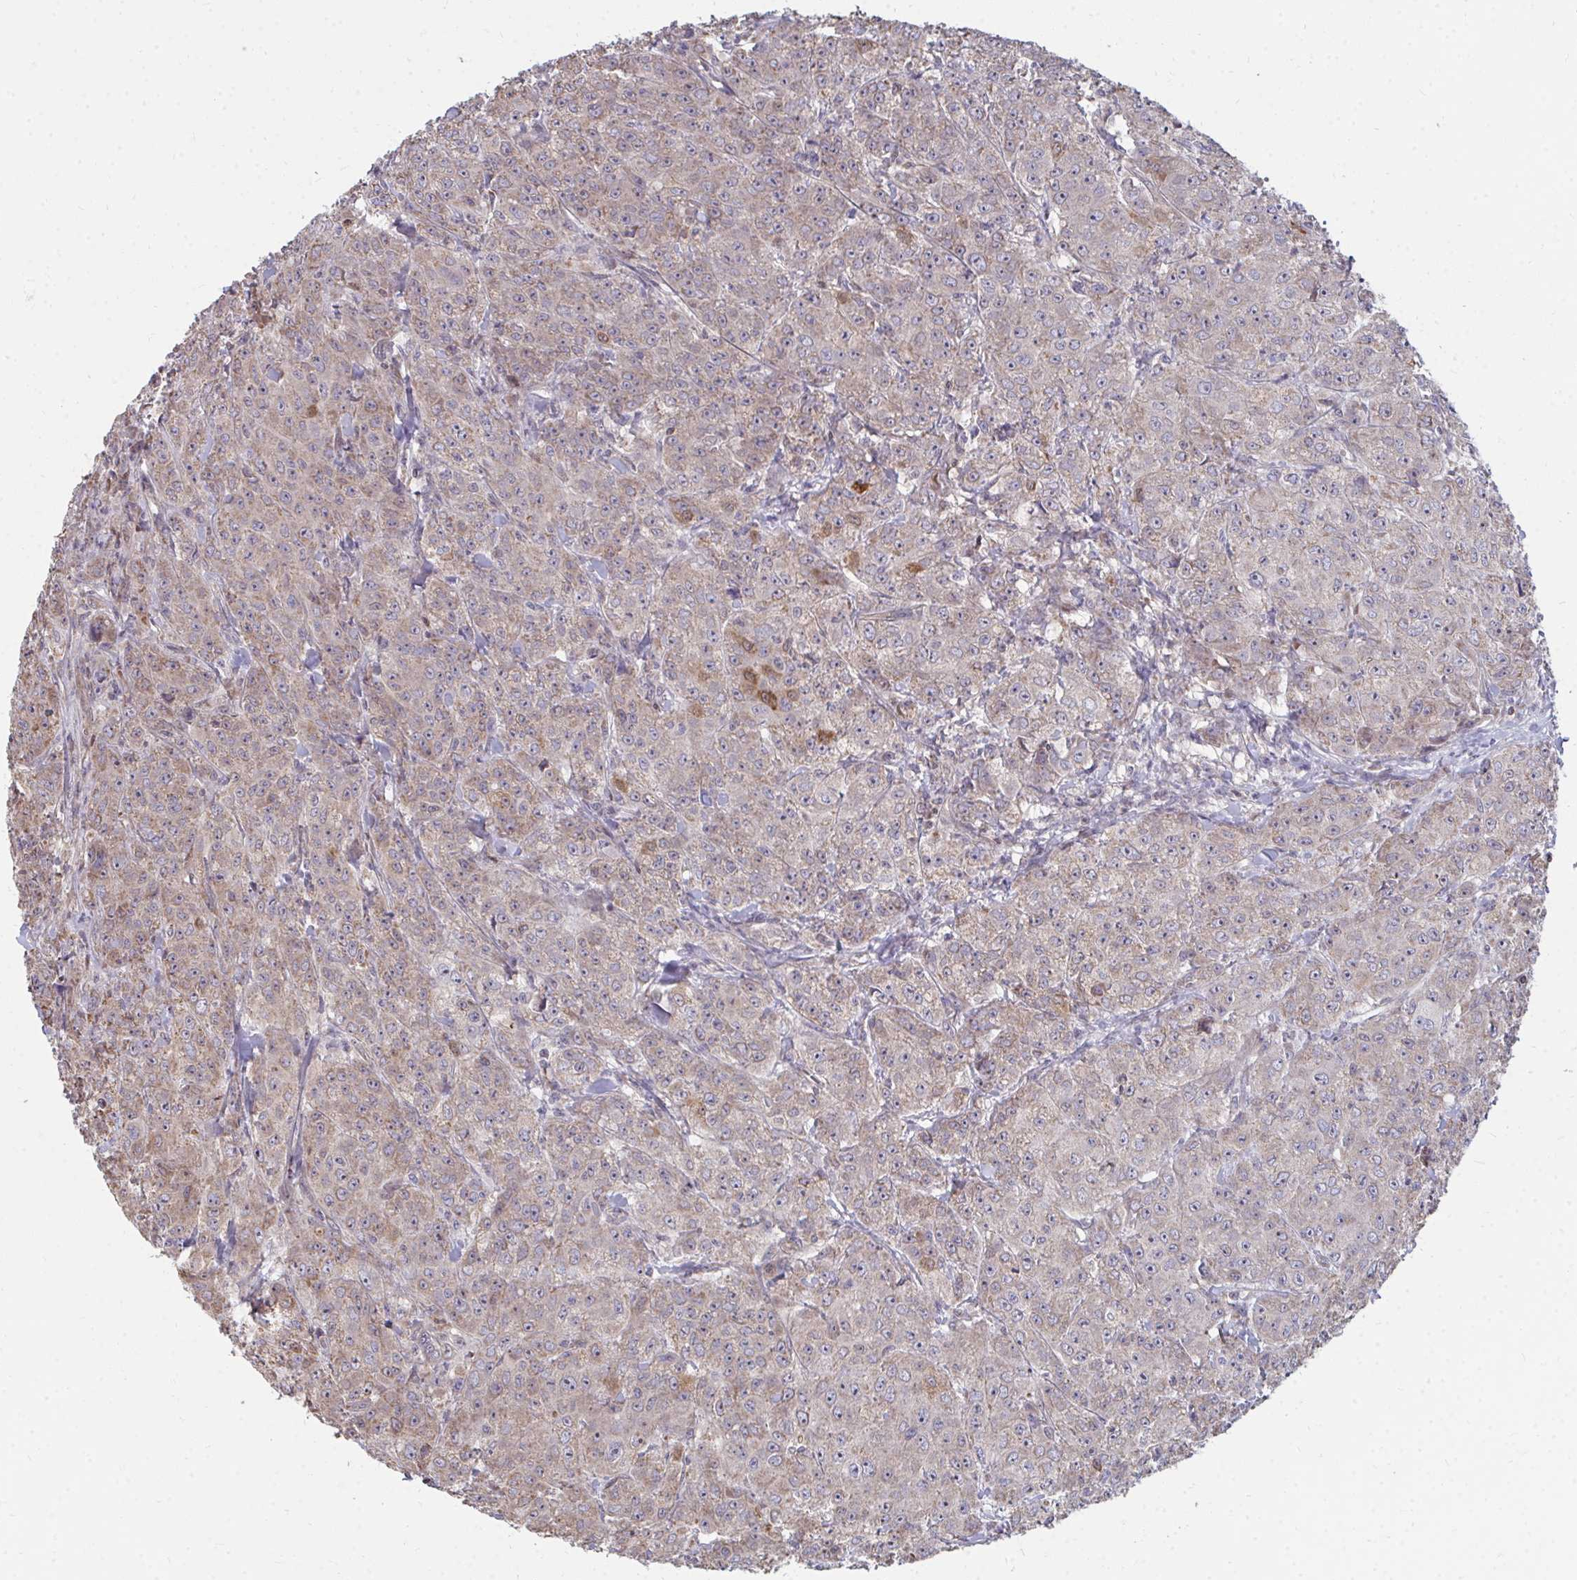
{"staining": {"intensity": "weak", "quantity": "<25%", "location": "cytoplasmic/membranous"}, "tissue": "breast cancer", "cell_type": "Tumor cells", "image_type": "cancer", "snomed": [{"axis": "morphology", "description": "Normal tissue, NOS"}, {"axis": "morphology", "description": "Duct carcinoma"}, {"axis": "topography", "description": "Breast"}], "caption": "Tumor cells show no significant positivity in breast intraductal carcinoma.", "gene": "DNAJA2", "patient": {"sex": "female", "age": 43}}